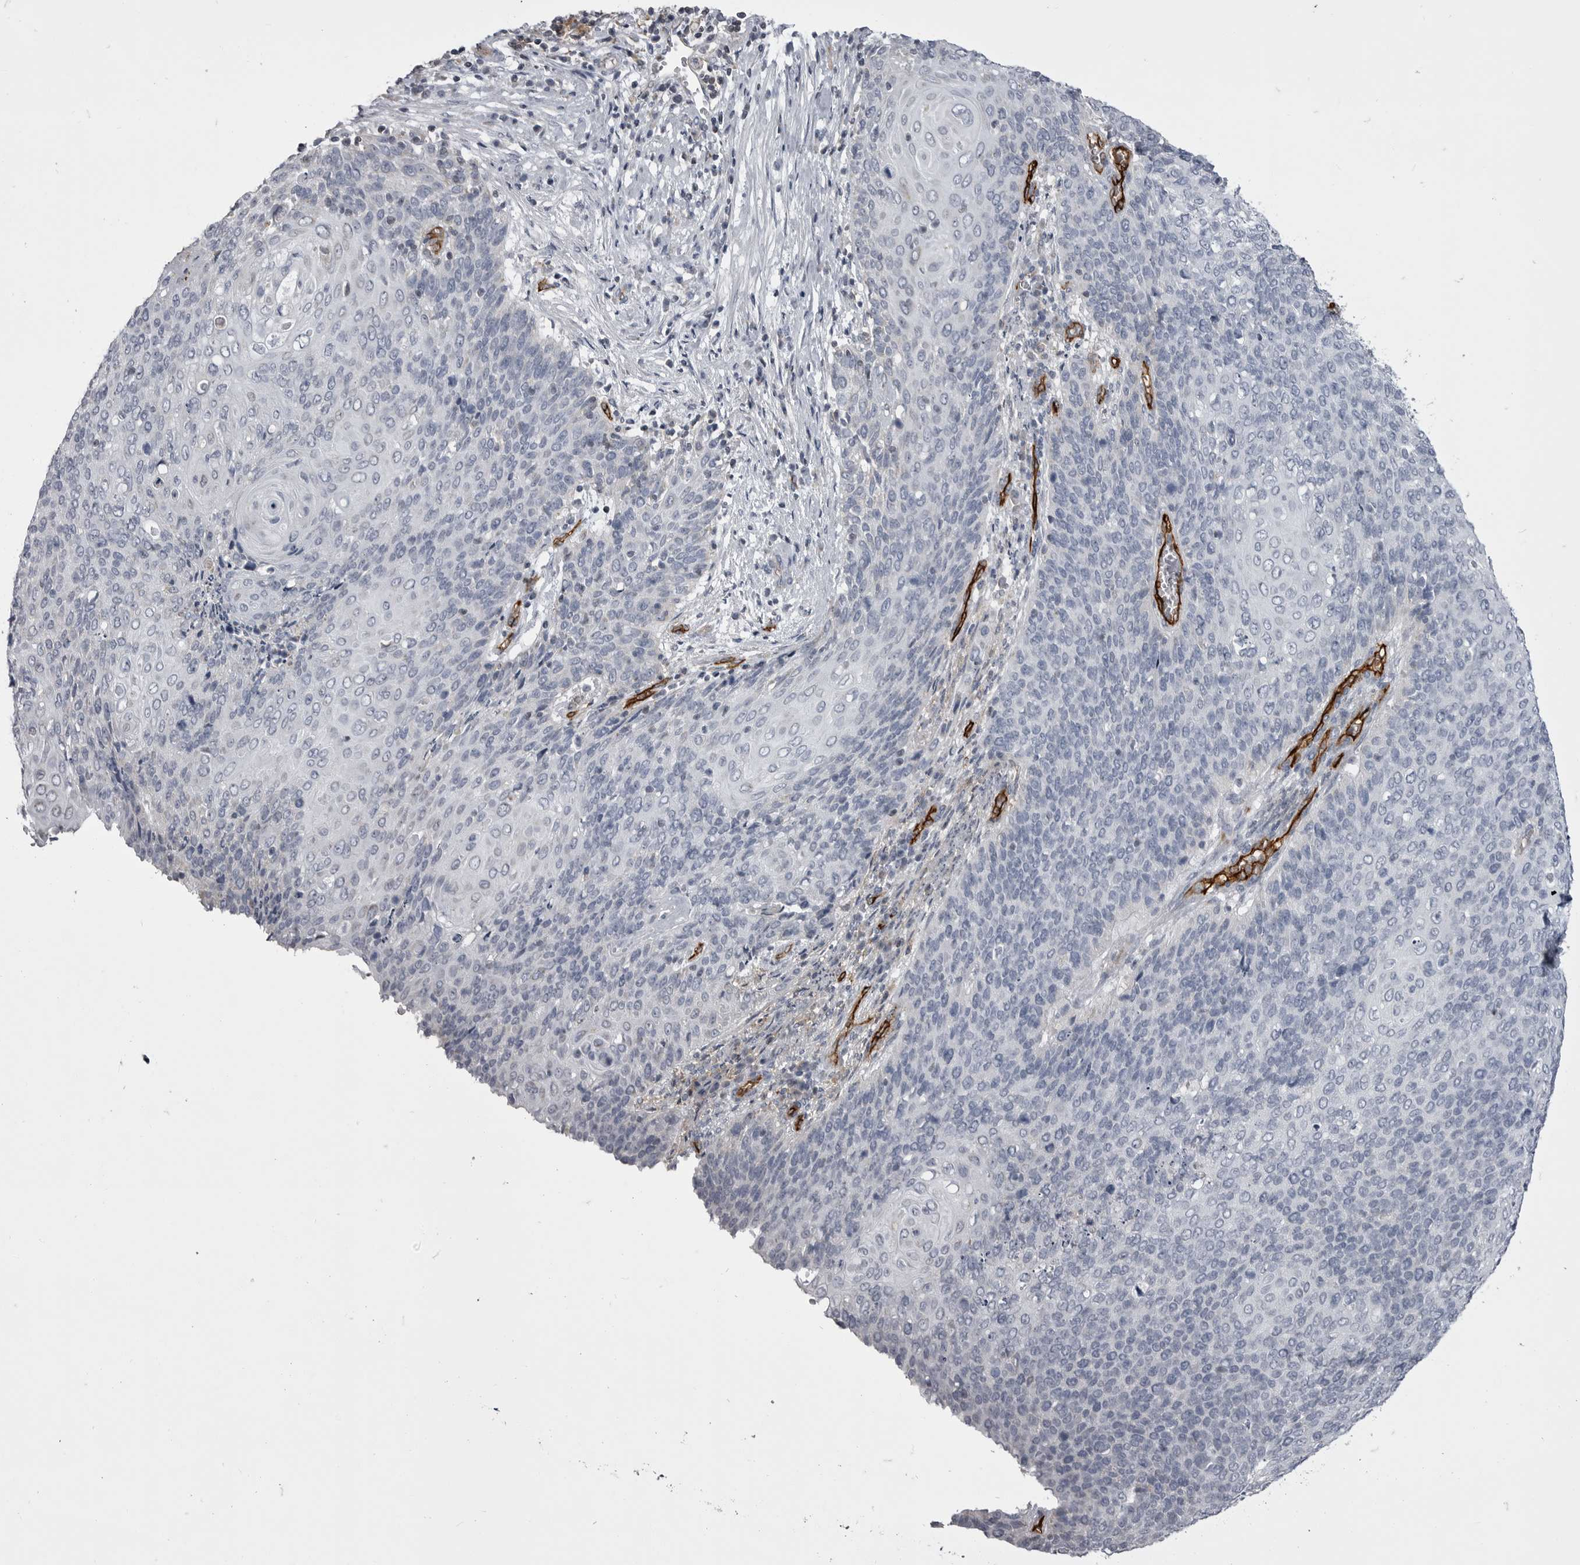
{"staining": {"intensity": "negative", "quantity": "none", "location": "none"}, "tissue": "cervical cancer", "cell_type": "Tumor cells", "image_type": "cancer", "snomed": [{"axis": "morphology", "description": "Squamous cell carcinoma, NOS"}, {"axis": "topography", "description": "Cervix"}], "caption": "The IHC histopathology image has no significant staining in tumor cells of cervical squamous cell carcinoma tissue.", "gene": "OPLAH", "patient": {"sex": "female", "age": 39}}